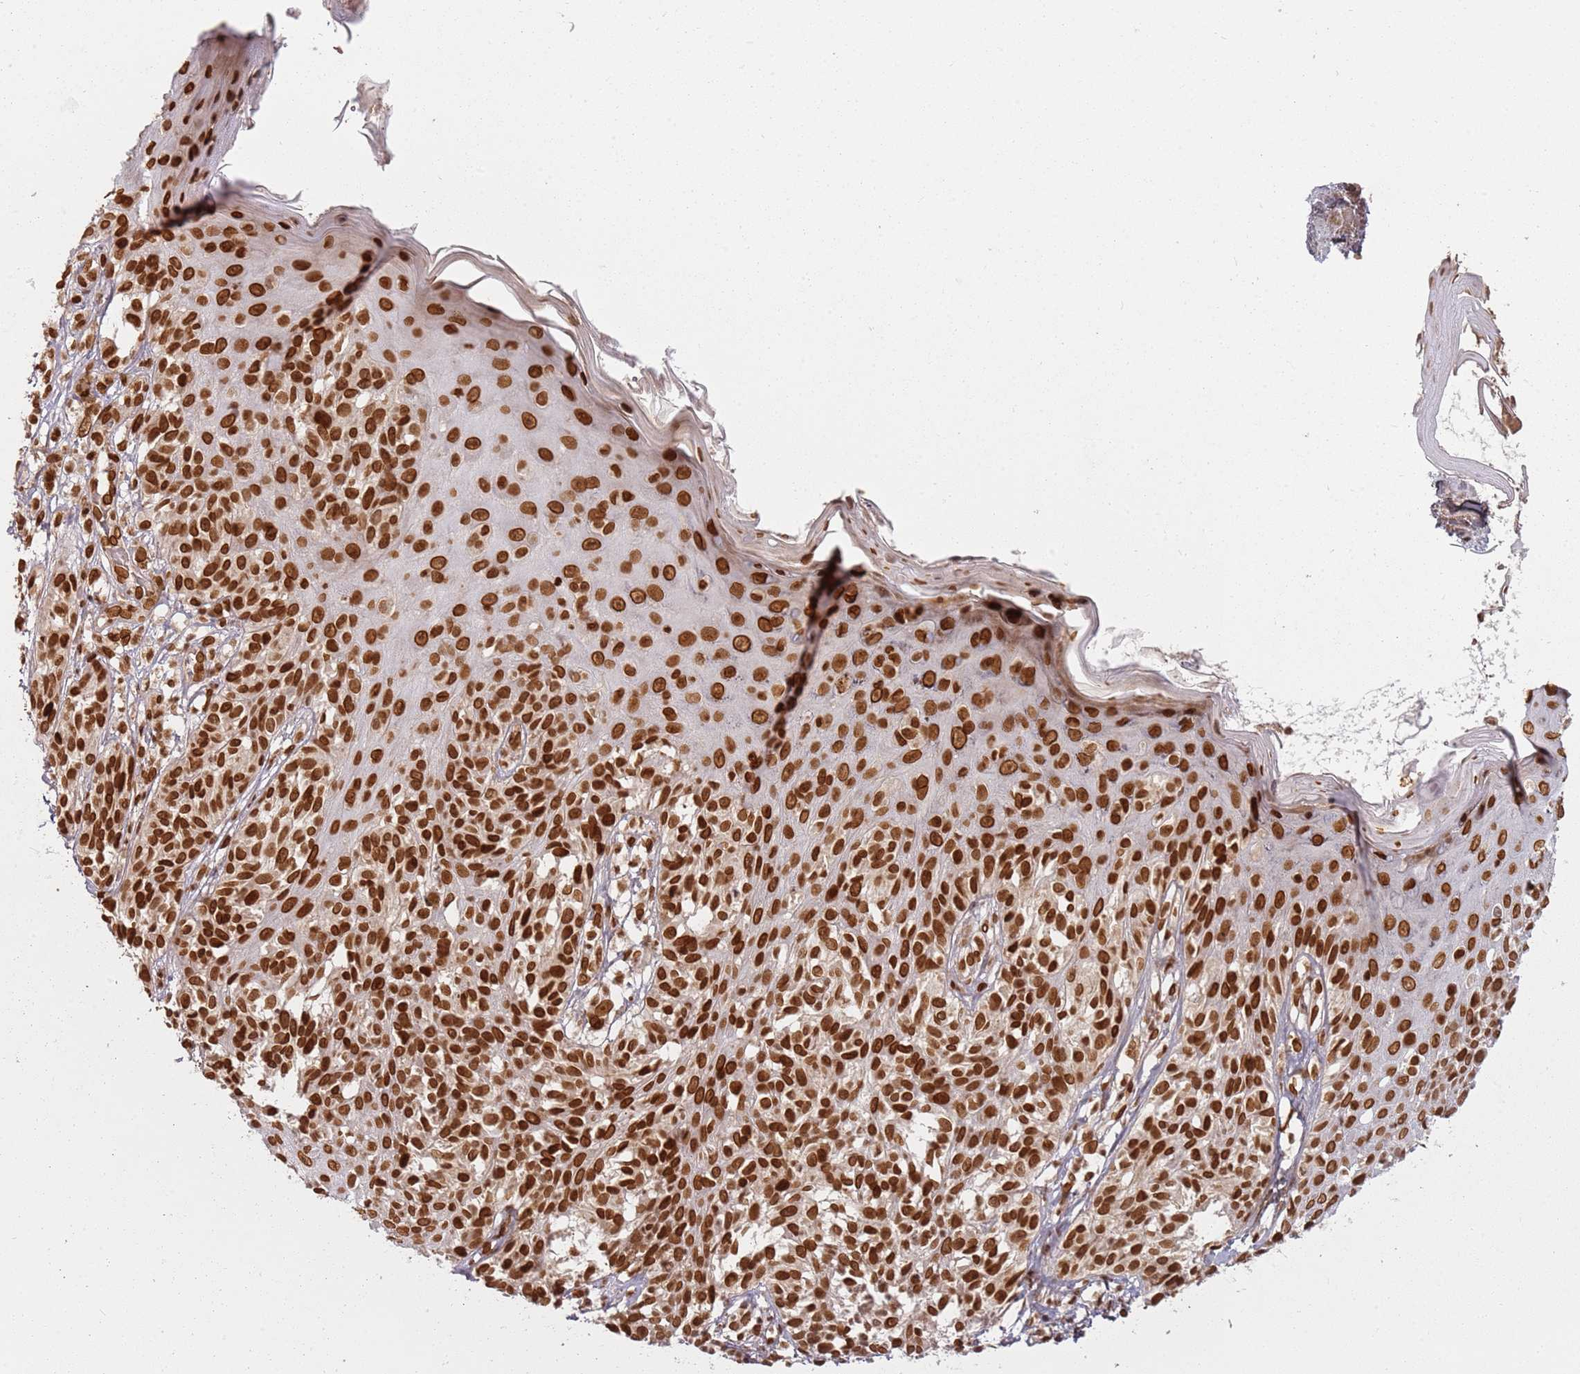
{"staining": {"intensity": "strong", "quantity": ">75%", "location": "nuclear"}, "tissue": "melanoma", "cell_type": "Tumor cells", "image_type": "cancer", "snomed": [{"axis": "morphology", "description": "Malignant melanoma, NOS"}, {"axis": "topography", "description": "Skin"}], "caption": "IHC photomicrograph of neoplastic tissue: human melanoma stained using IHC displays high levels of strong protein expression localized specifically in the nuclear of tumor cells, appearing as a nuclear brown color.", "gene": "TENT4A", "patient": {"sex": "male", "age": 38}}